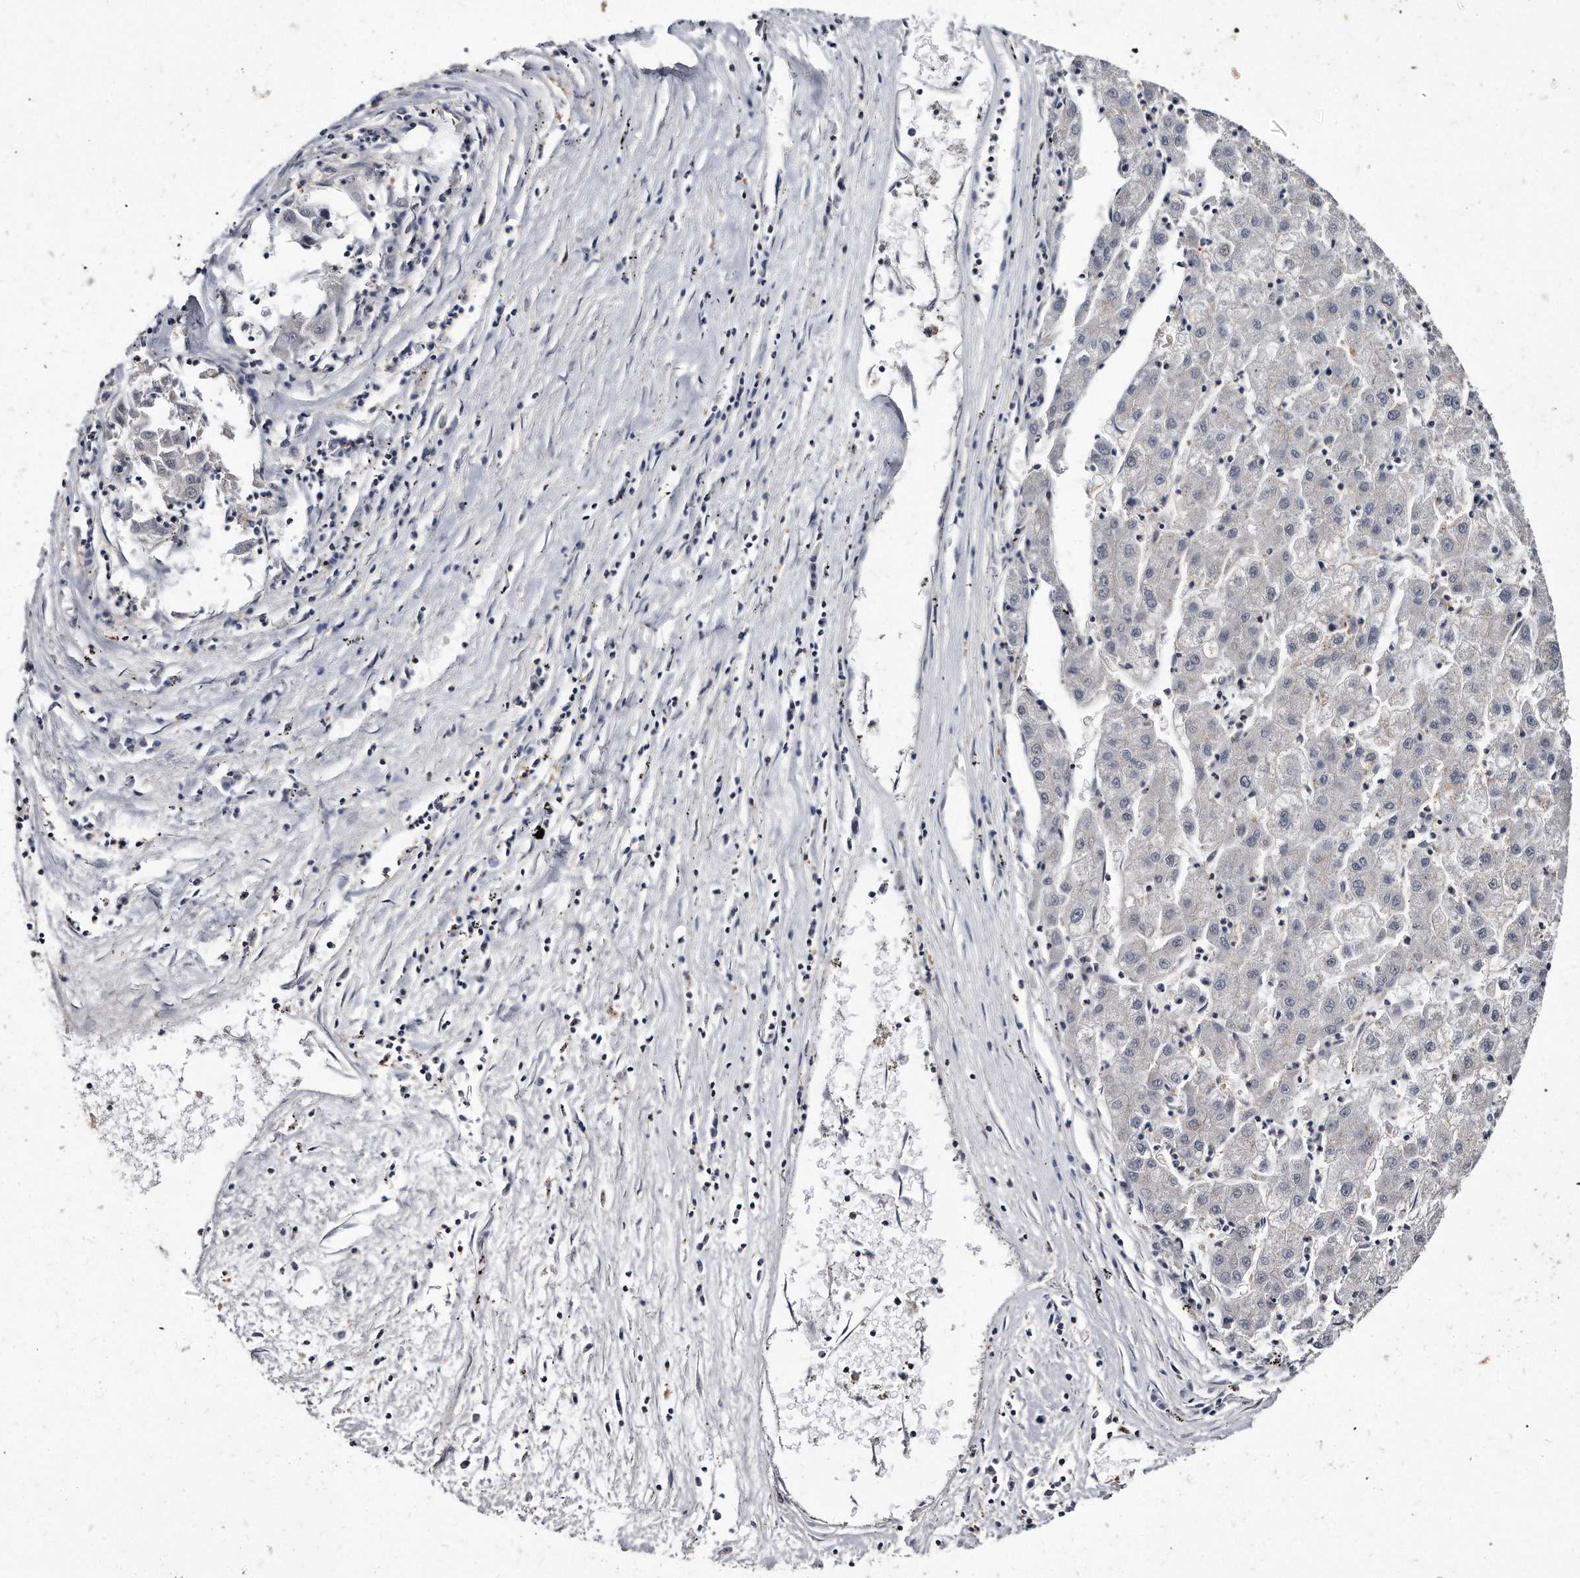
{"staining": {"intensity": "negative", "quantity": "none", "location": "none"}, "tissue": "liver cancer", "cell_type": "Tumor cells", "image_type": "cancer", "snomed": [{"axis": "morphology", "description": "Carcinoma, Hepatocellular, NOS"}, {"axis": "topography", "description": "Liver"}], "caption": "There is no significant positivity in tumor cells of liver cancer.", "gene": "KLHDC3", "patient": {"sex": "male", "age": 72}}